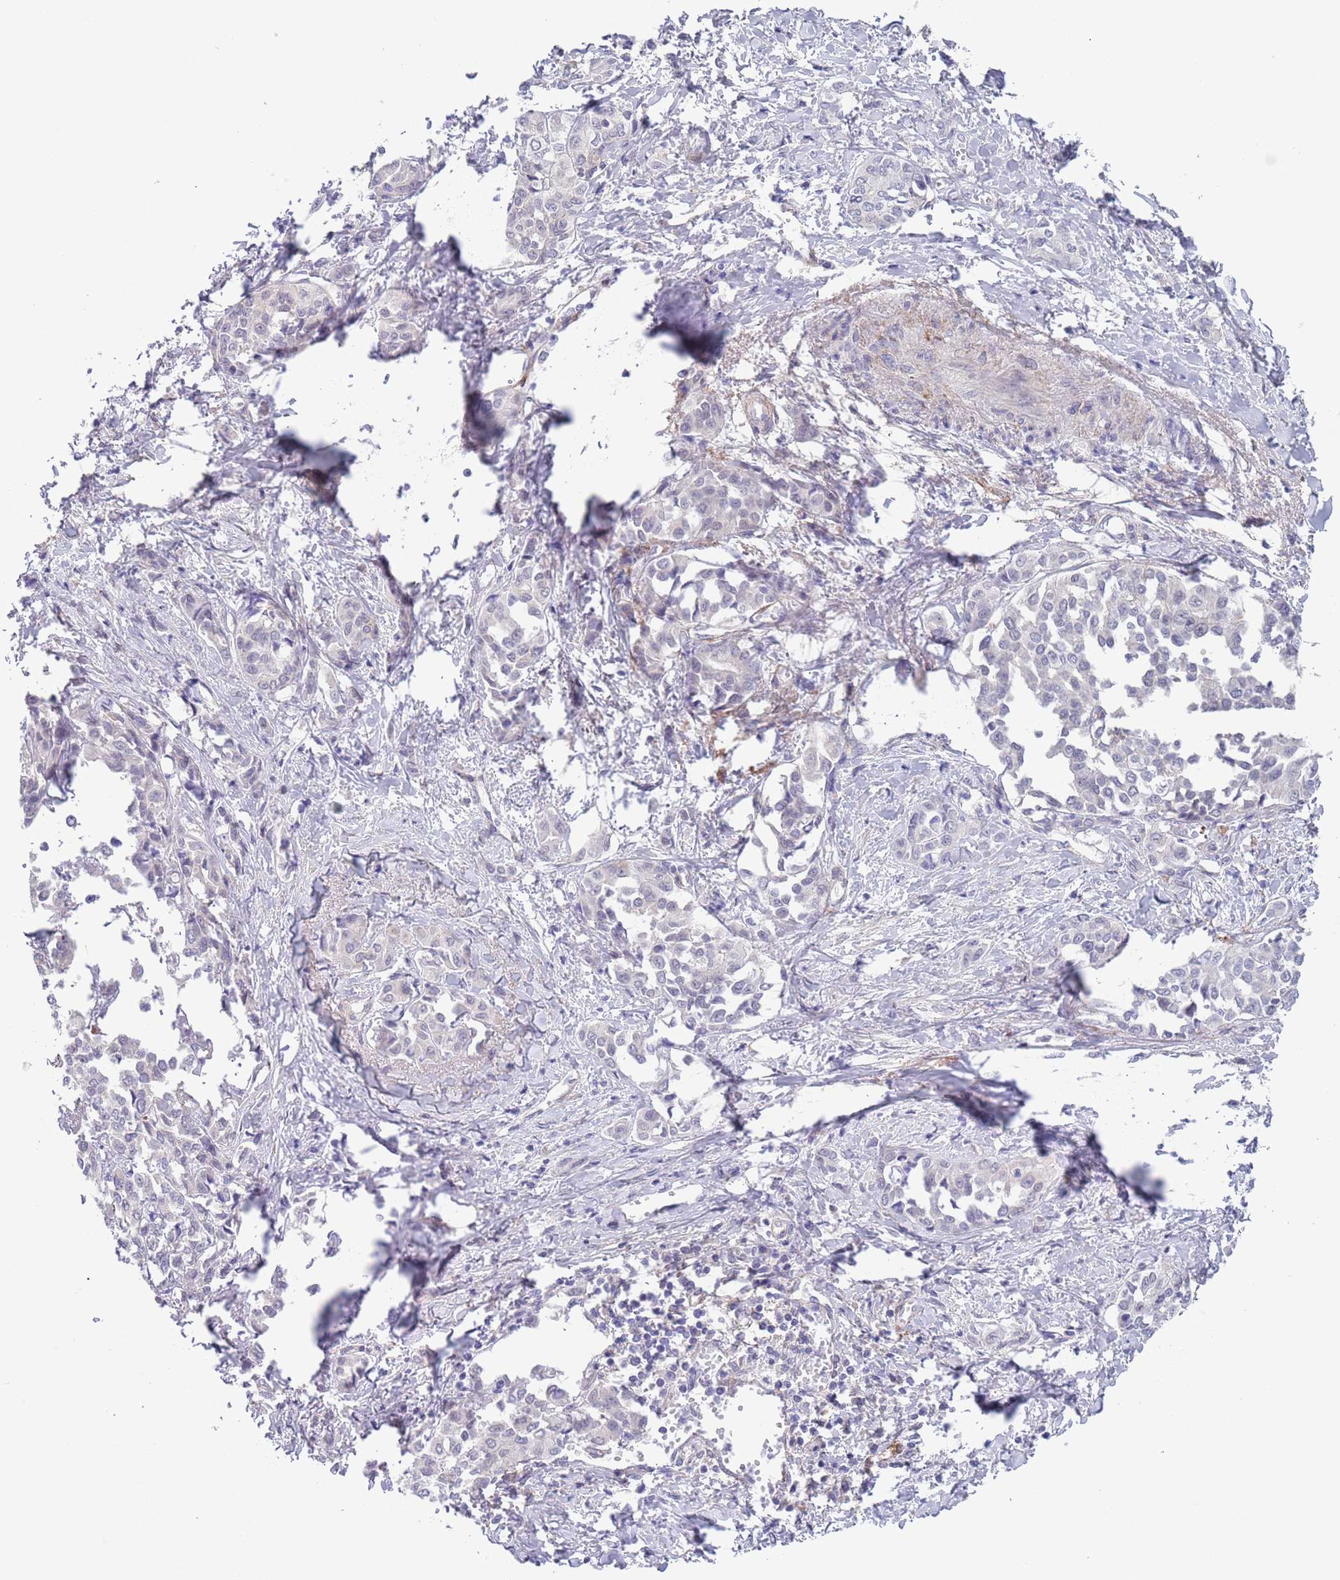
{"staining": {"intensity": "negative", "quantity": "none", "location": "none"}, "tissue": "liver cancer", "cell_type": "Tumor cells", "image_type": "cancer", "snomed": [{"axis": "morphology", "description": "Cholangiocarcinoma"}, {"axis": "topography", "description": "Liver"}], "caption": "This is an IHC image of human cholangiocarcinoma (liver). There is no positivity in tumor cells.", "gene": "RNF169", "patient": {"sex": "female", "age": 77}}